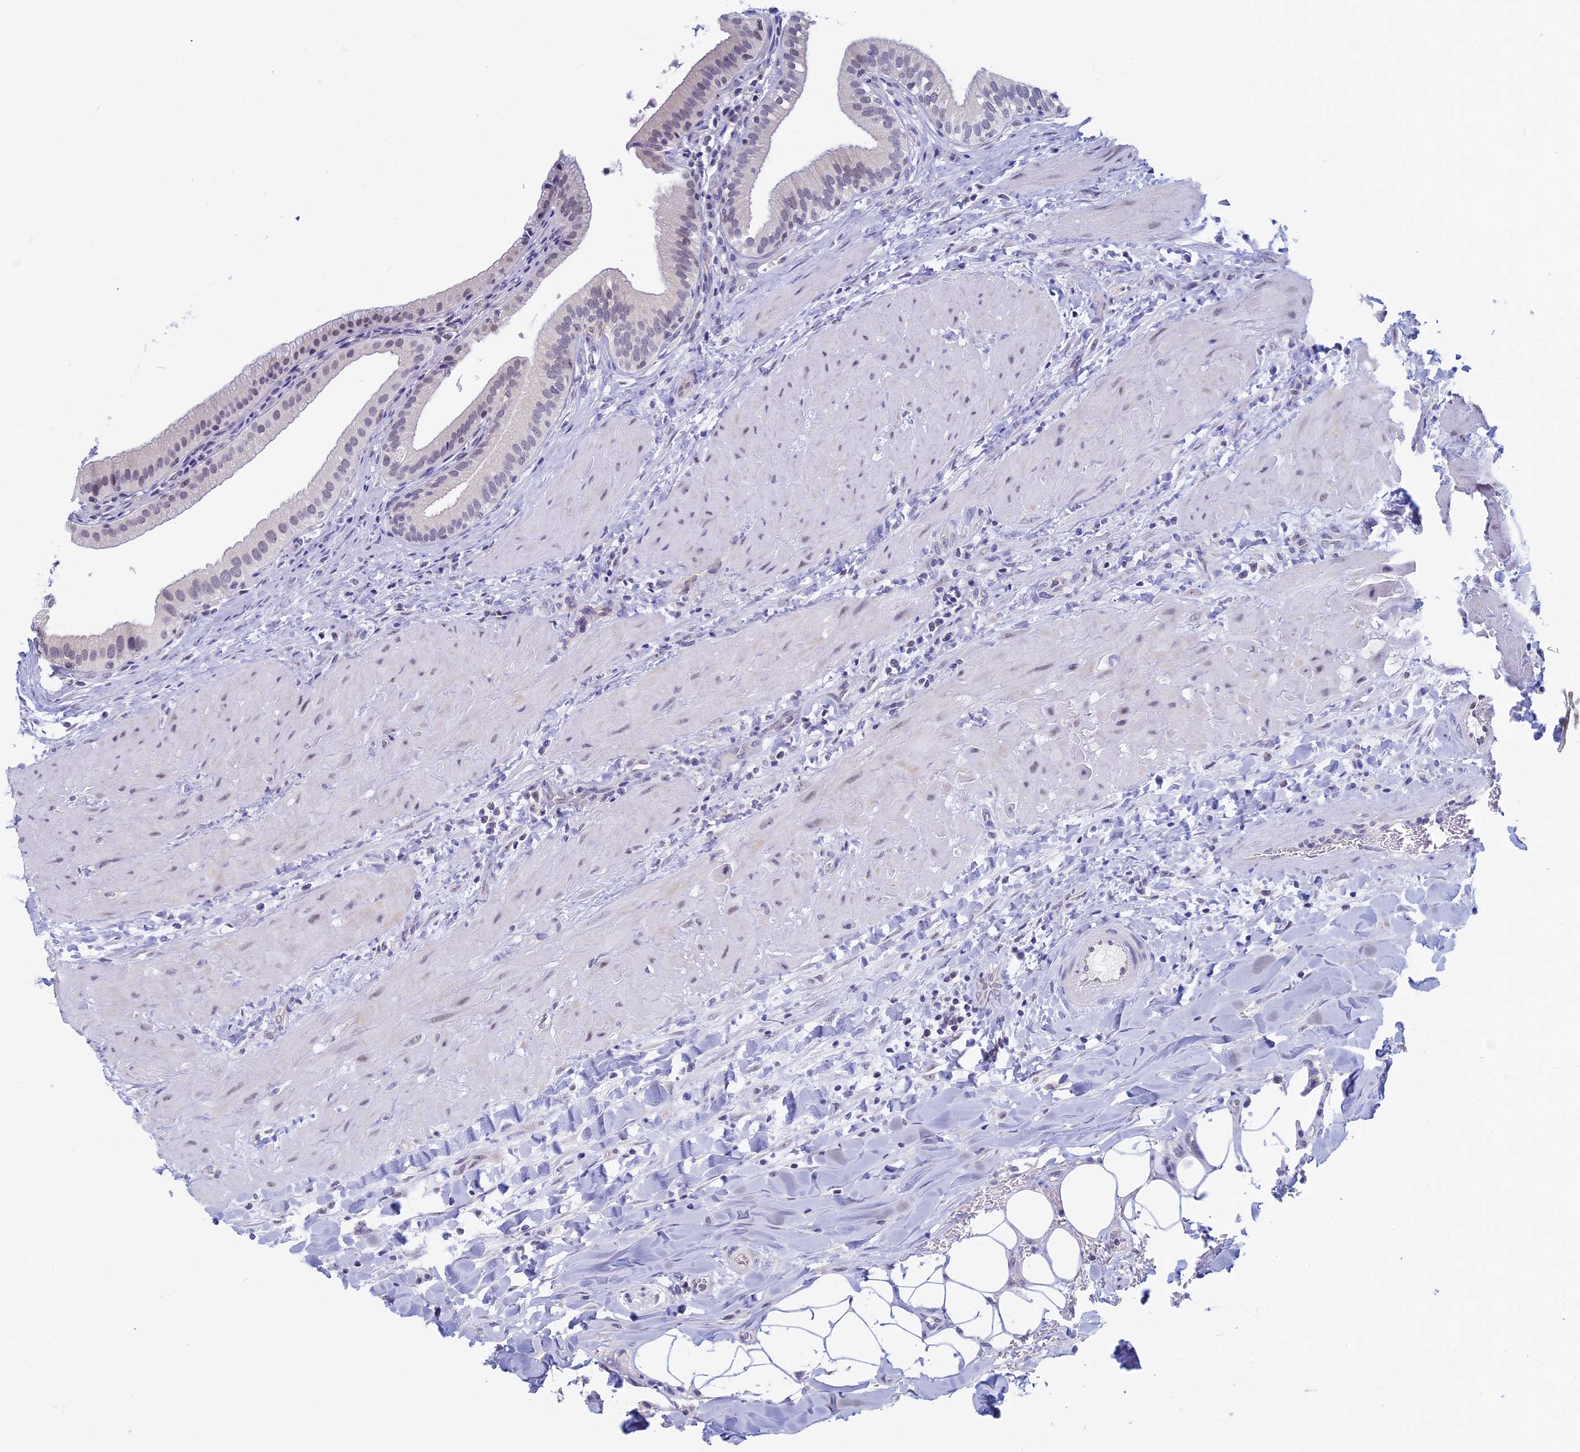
{"staining": {"intensity": "weak", "quantity": ">75%", "location": "nuclear"}, "tissue": "gallbladder", "cell_type": "Glandular cells", "image_type": "normal", "snomed": [{"axis": "morphology", "description": "Normal tissue, NOS"}, {"axis": "topography", "description": "Gallbladder"}], "caption": "Brown immunohistochemical staining in unremarkable gallbladder exhibits weak nuclear expression in approximately >75% of glandular cells.", "gene": "SPIRE1", "patient": {"sex": "male", "age": 24}}